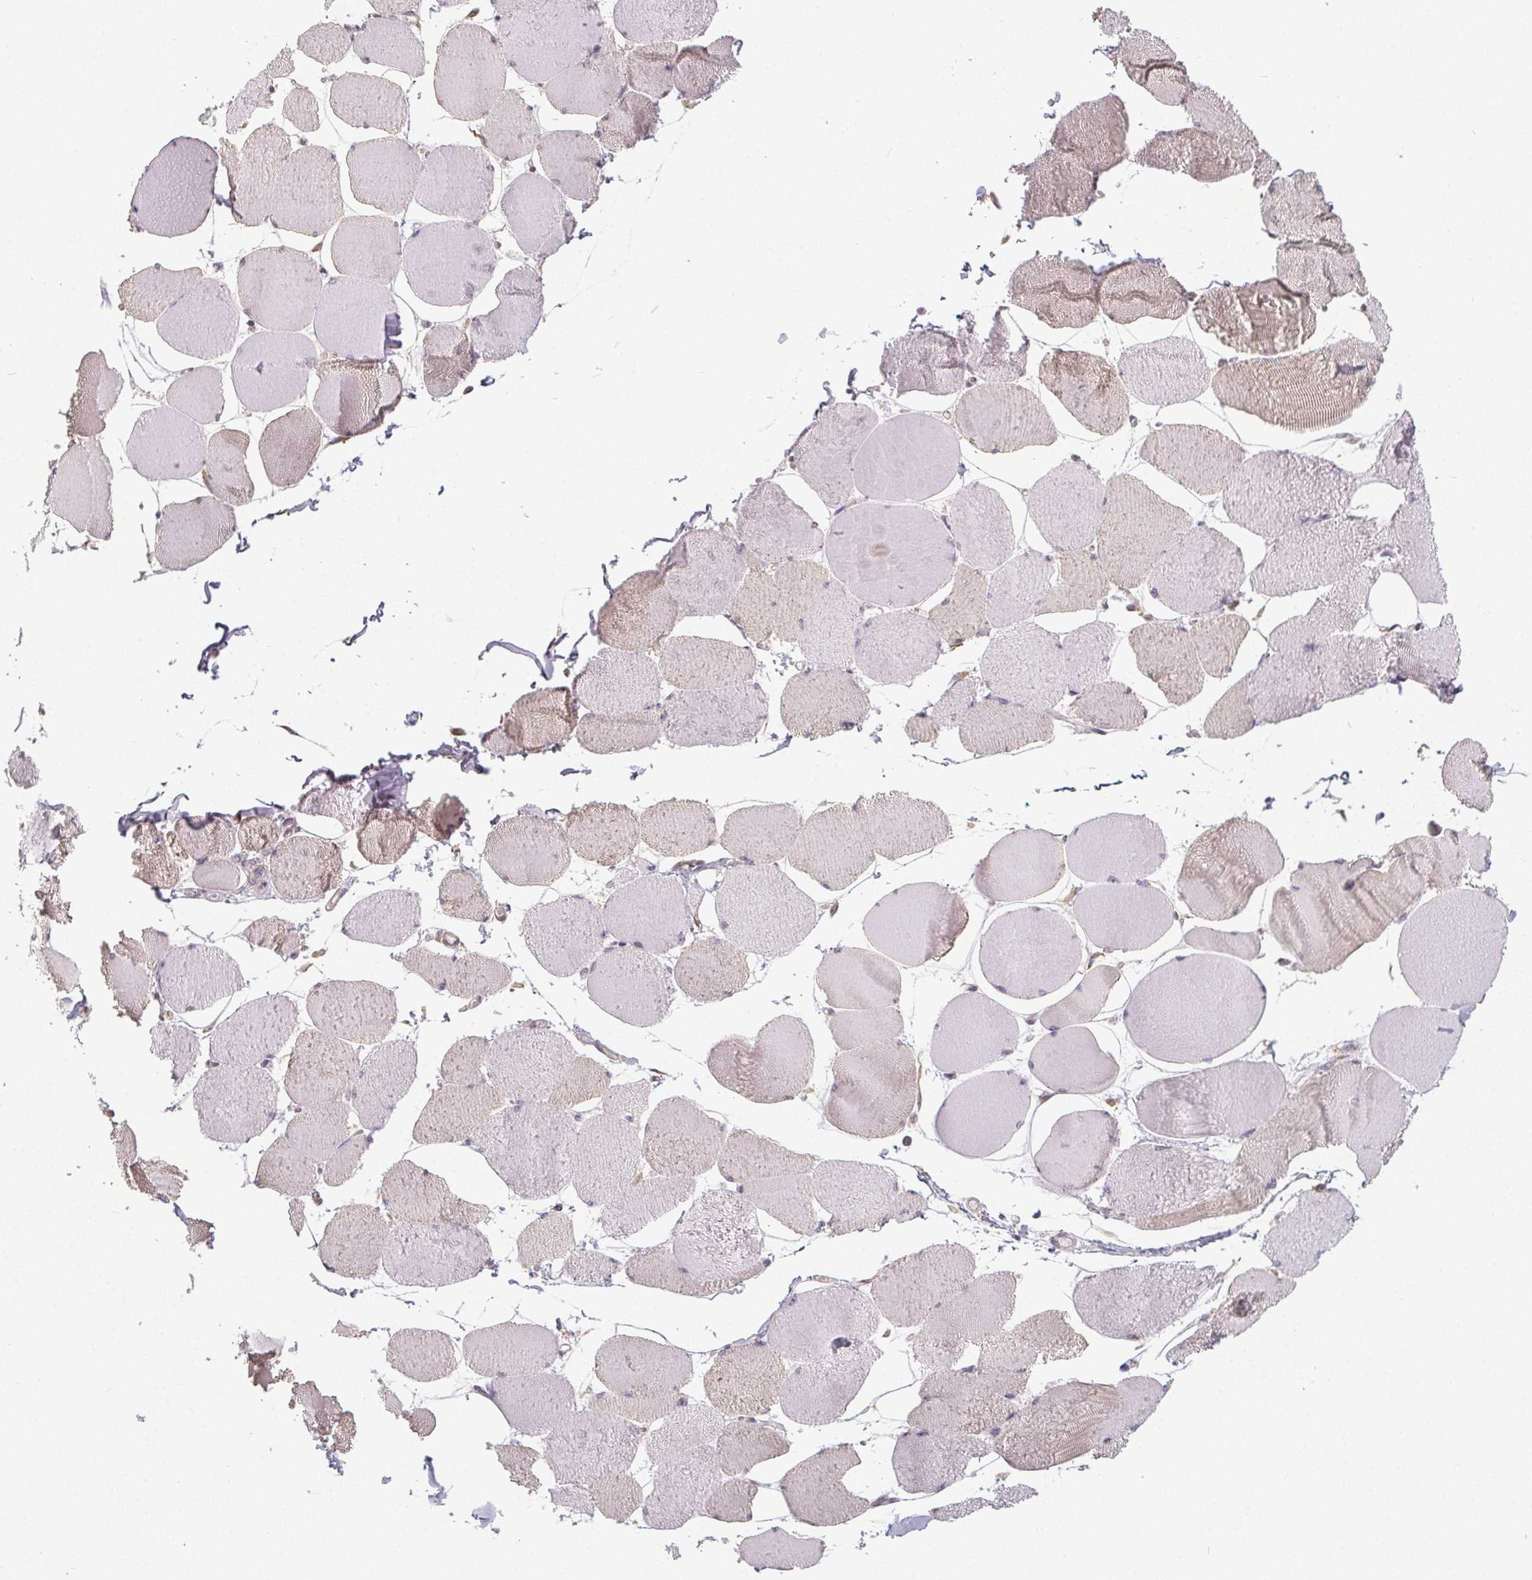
{"staining": {"intensity": "negative", "quantity": "none", "location": "none"}, "tissue": "skeletal muscle", "cell_type": "Myocytes", "image_type": "normal", "snomed": [{"axis": "morphology", "description": "Normal tissue, NOS"}, {"axis": "topography", "description": "Skeletal muscle"}], "caption": "An IHC photomicrograph of normal skeletal muscle is shown. There is no staining in myocytes of skeletal muscle.", "gene": "SLC26A2", "patient": {"sex": "female", "age": 75}}